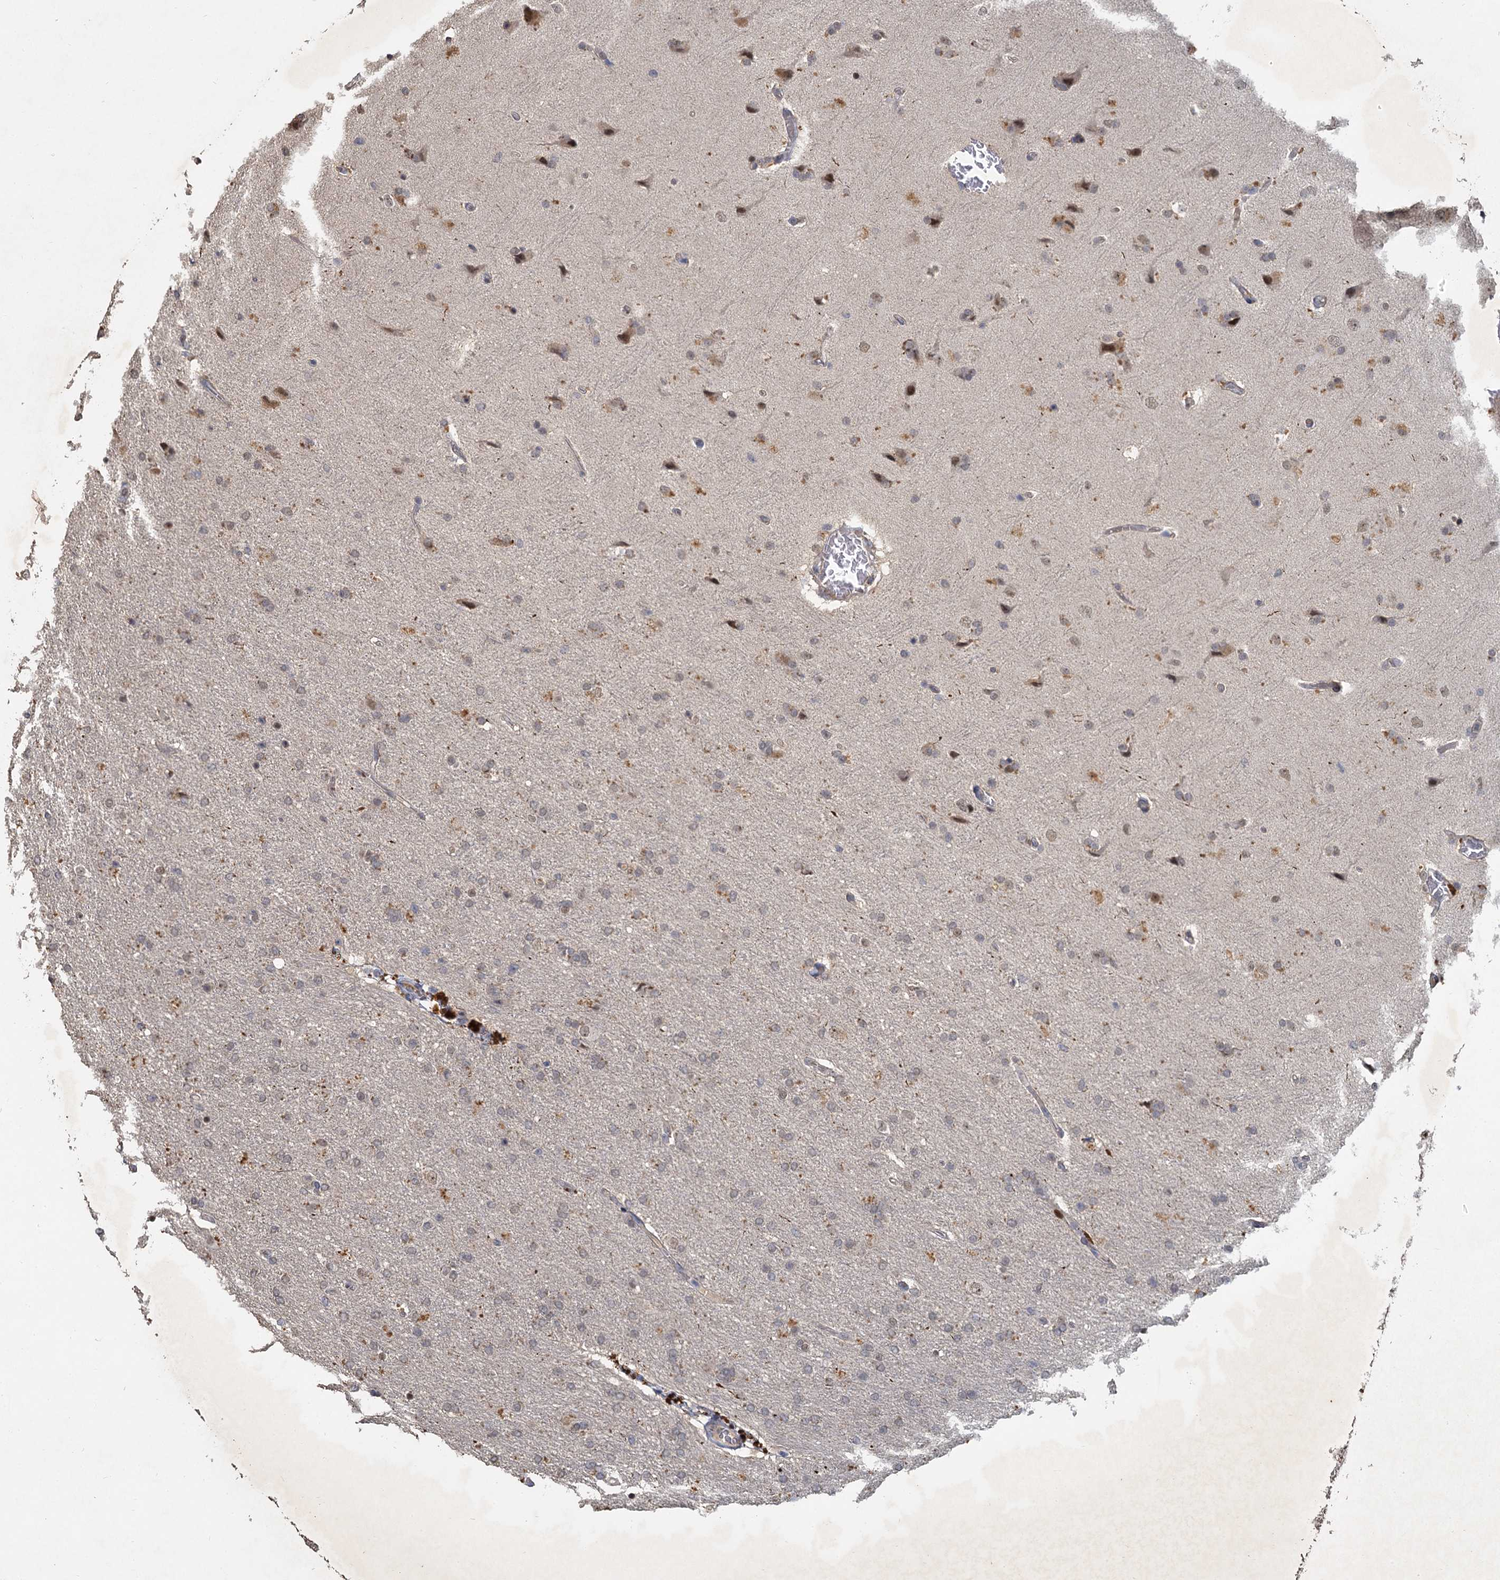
{"staining": {"intensity": "weak", "quantity": "<25%", "location": "cytoplasmic/membranous,nuclear"}, "tissue": "glioma", "cell_type": "Tumor cells", "image_type": "cancer", "snomed": [{"axis": "morphology", "description": "Glioma, malignant, High grade"}, {"axis": "topography", "description": "Brain"}], "caption": "Immunohistochemical staining of glioma shows no significant staining in tumor cells.", "gene": "MUCL1", "patient": {"sex": "male", "age": 72}}